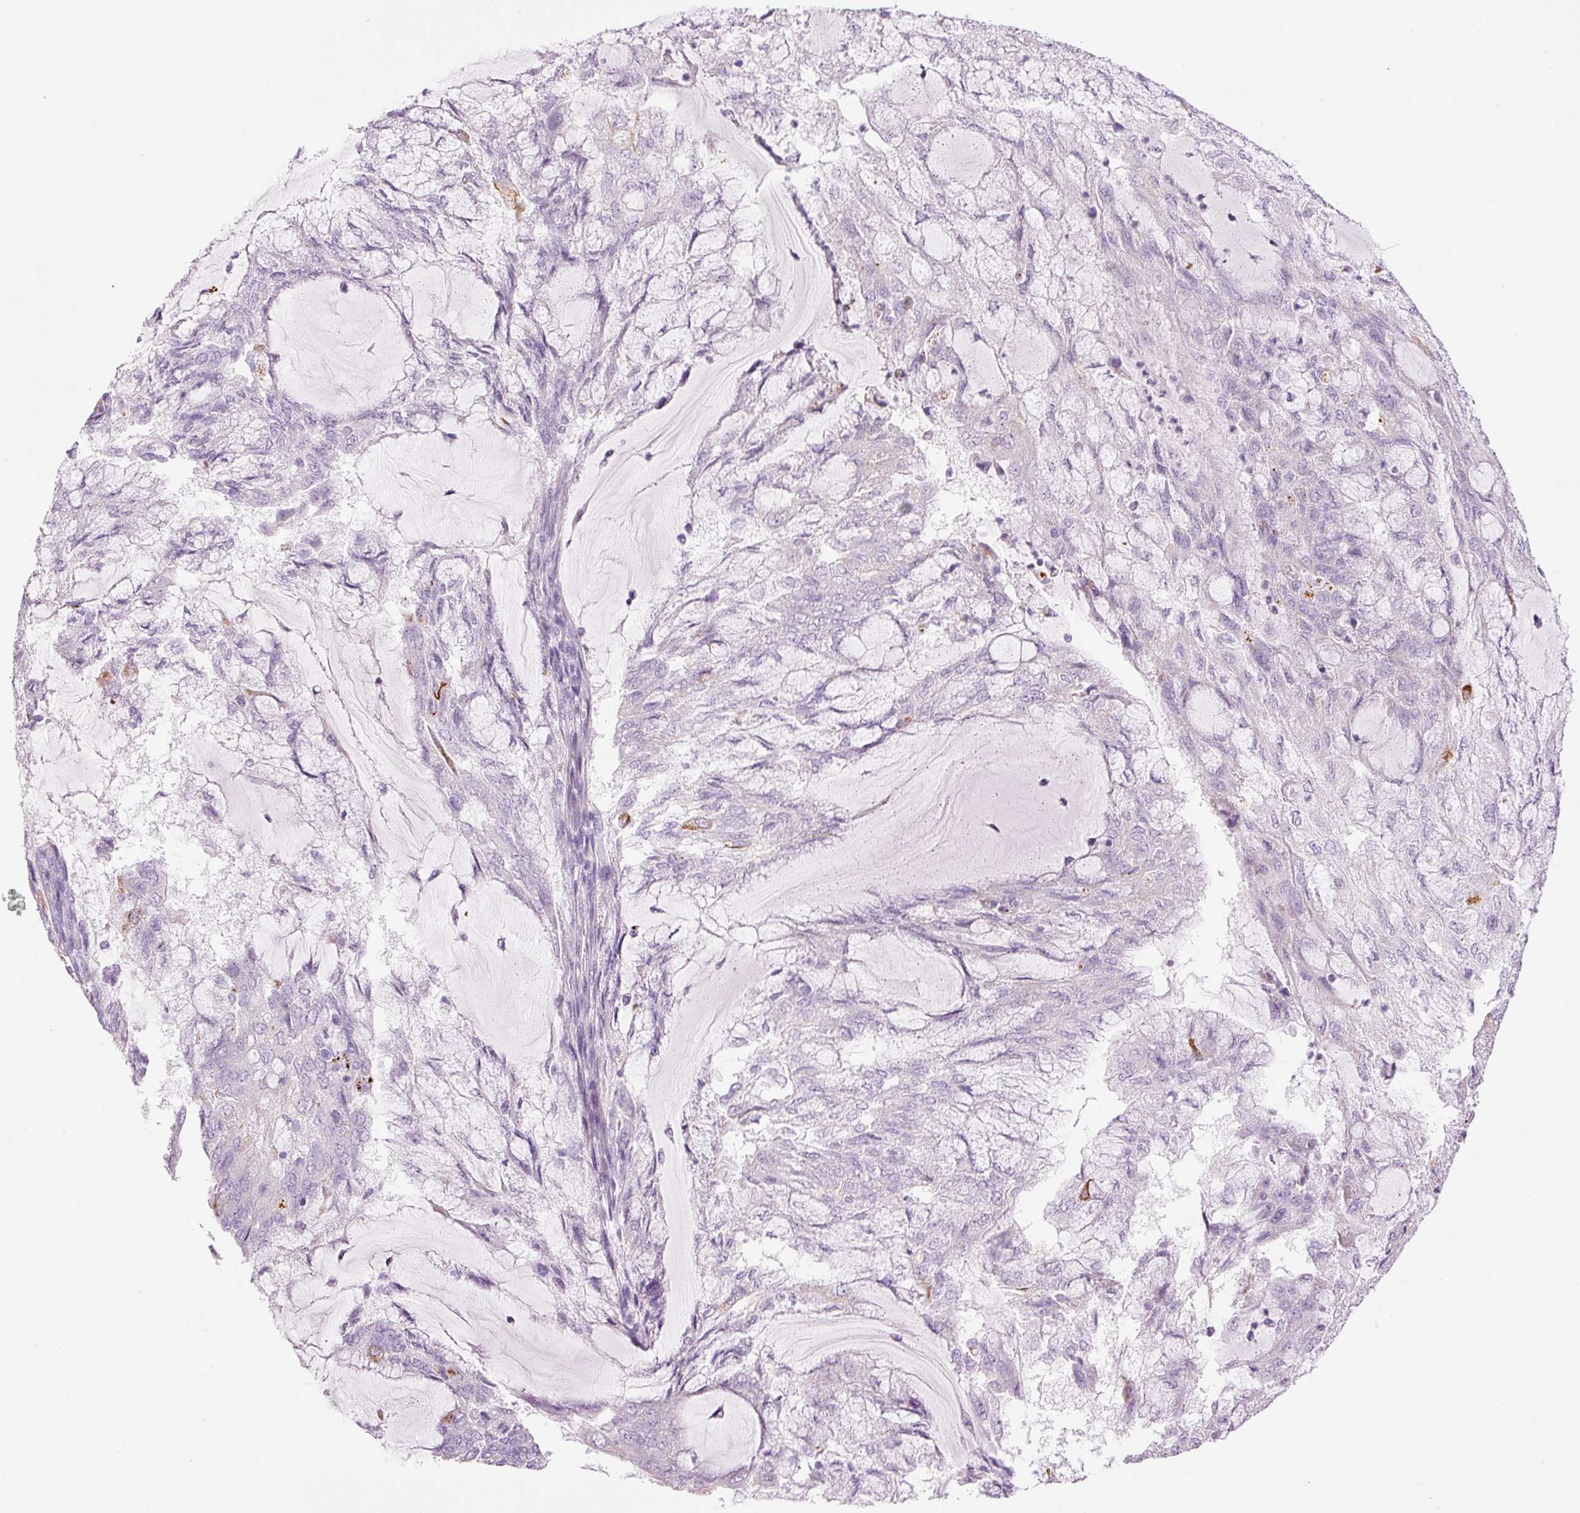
{"staining": {"intensity": "moderate", "quantity": "<25%", "location": "cytoplasmic/membranous"}, "tissue": "endometrial cancer", "cell_type": "Tumor cells", "image_type": "cancer", "snomed": [{"axis": "morphology", "description": "Adenocarcinoma, NOS"}, {"axis": "topography", "description": "Endometrium"}], "caption": "The immunohistochemical stain shows moderate cytoplasmic/membranous positivity in tumor cells of endometrial cancer (adenocarcinoma) tissue.", "gene": "CARD16", "patient": {"sex": "female", "age": 81}}